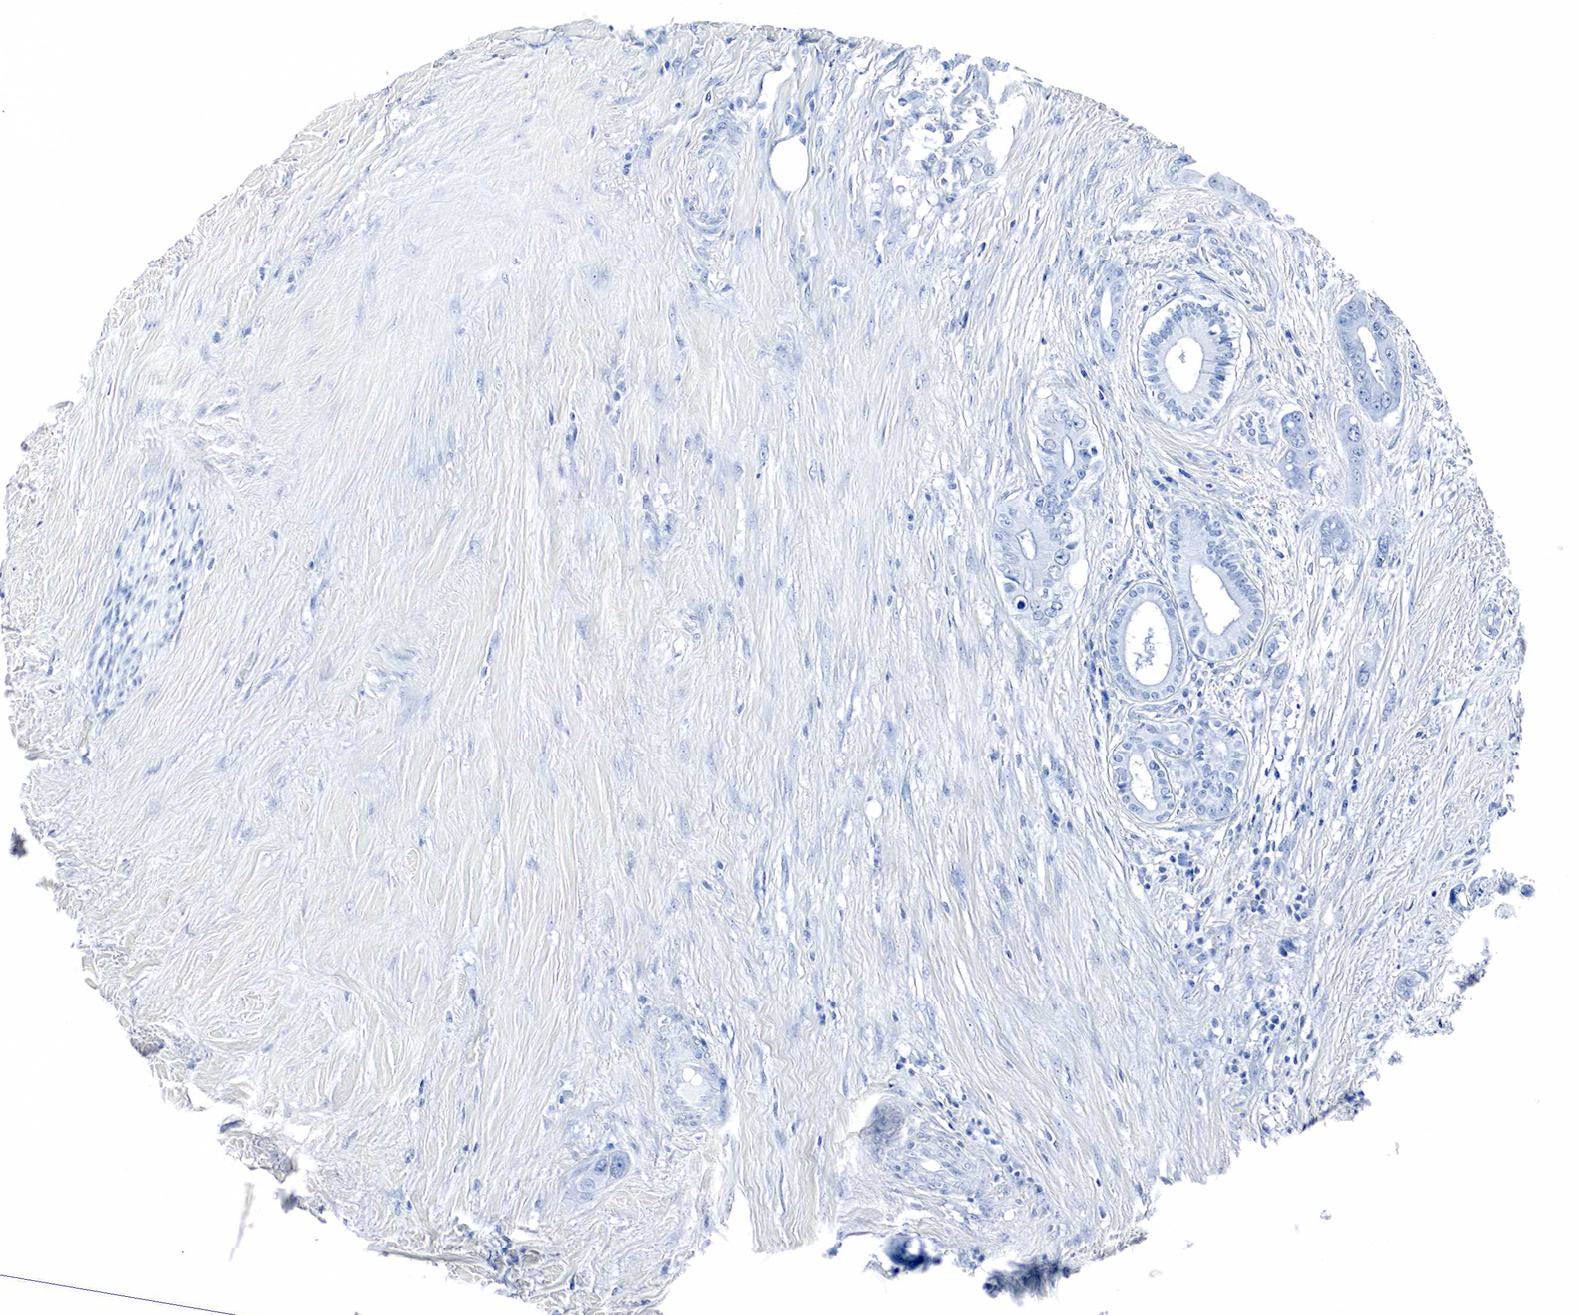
{"staining": {"intensity": "negative", "quantity": "none", "location": "none"}, "tissue": "stomach cancer", "cell_type": "Tumor cells", "image_type": "cancer", "snomed": [{"axis": "morphology", "description": "Adenocarcinoma, NOS"}, {"axis": "topography", "description": "Stomach, upper"}], "caption": "Stomach cancer (adenocarcinoma) stained for a protein using immunohistochemistry (IHC) demonstrates no expression tumor cells.", "gene": "GAST", "patient": {"sex": "male", "age": 71}}